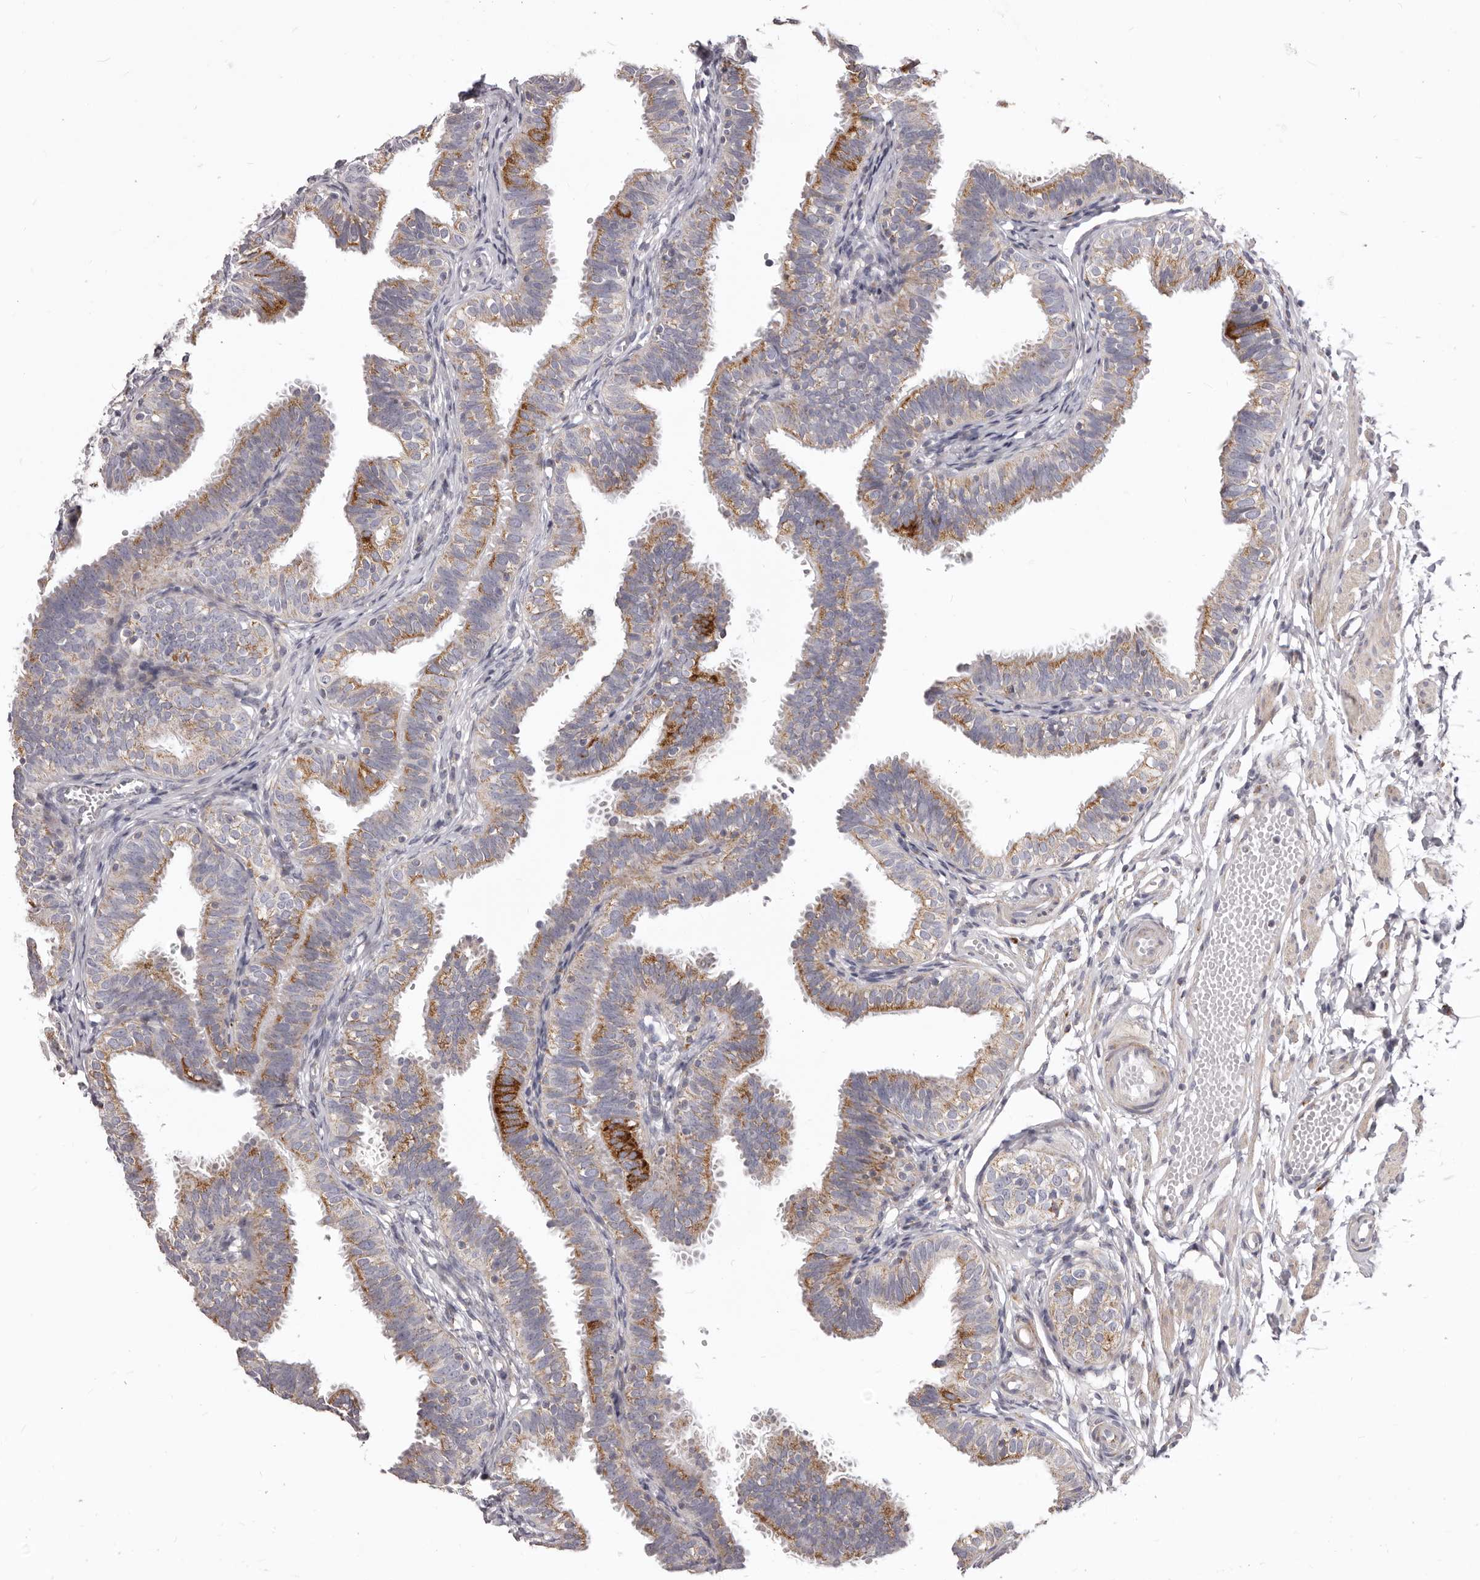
{"staining": {"intensity": "moderate", "quantity": "25%-75%", "location": "cytoplasmic/membranous"}, "tissue": "fallopian tube", "cell_type": "Glandular cells", "image_type": "normal", "snomed": [{"axis": "morphology", "description": "Normal tissue, NOS"}, {"axis": "topography", "description": "Fallopian tube"}], "caption": "Immunohistochemistry (IHC) of unremarkable human fallopian tube exhibits medium levels of moderate cytoplasmic/membranous staining in approximately 25%-75% of glandular cells.", "gene": "PRMT2", "patient": {"sex": "female", "age": 35}}